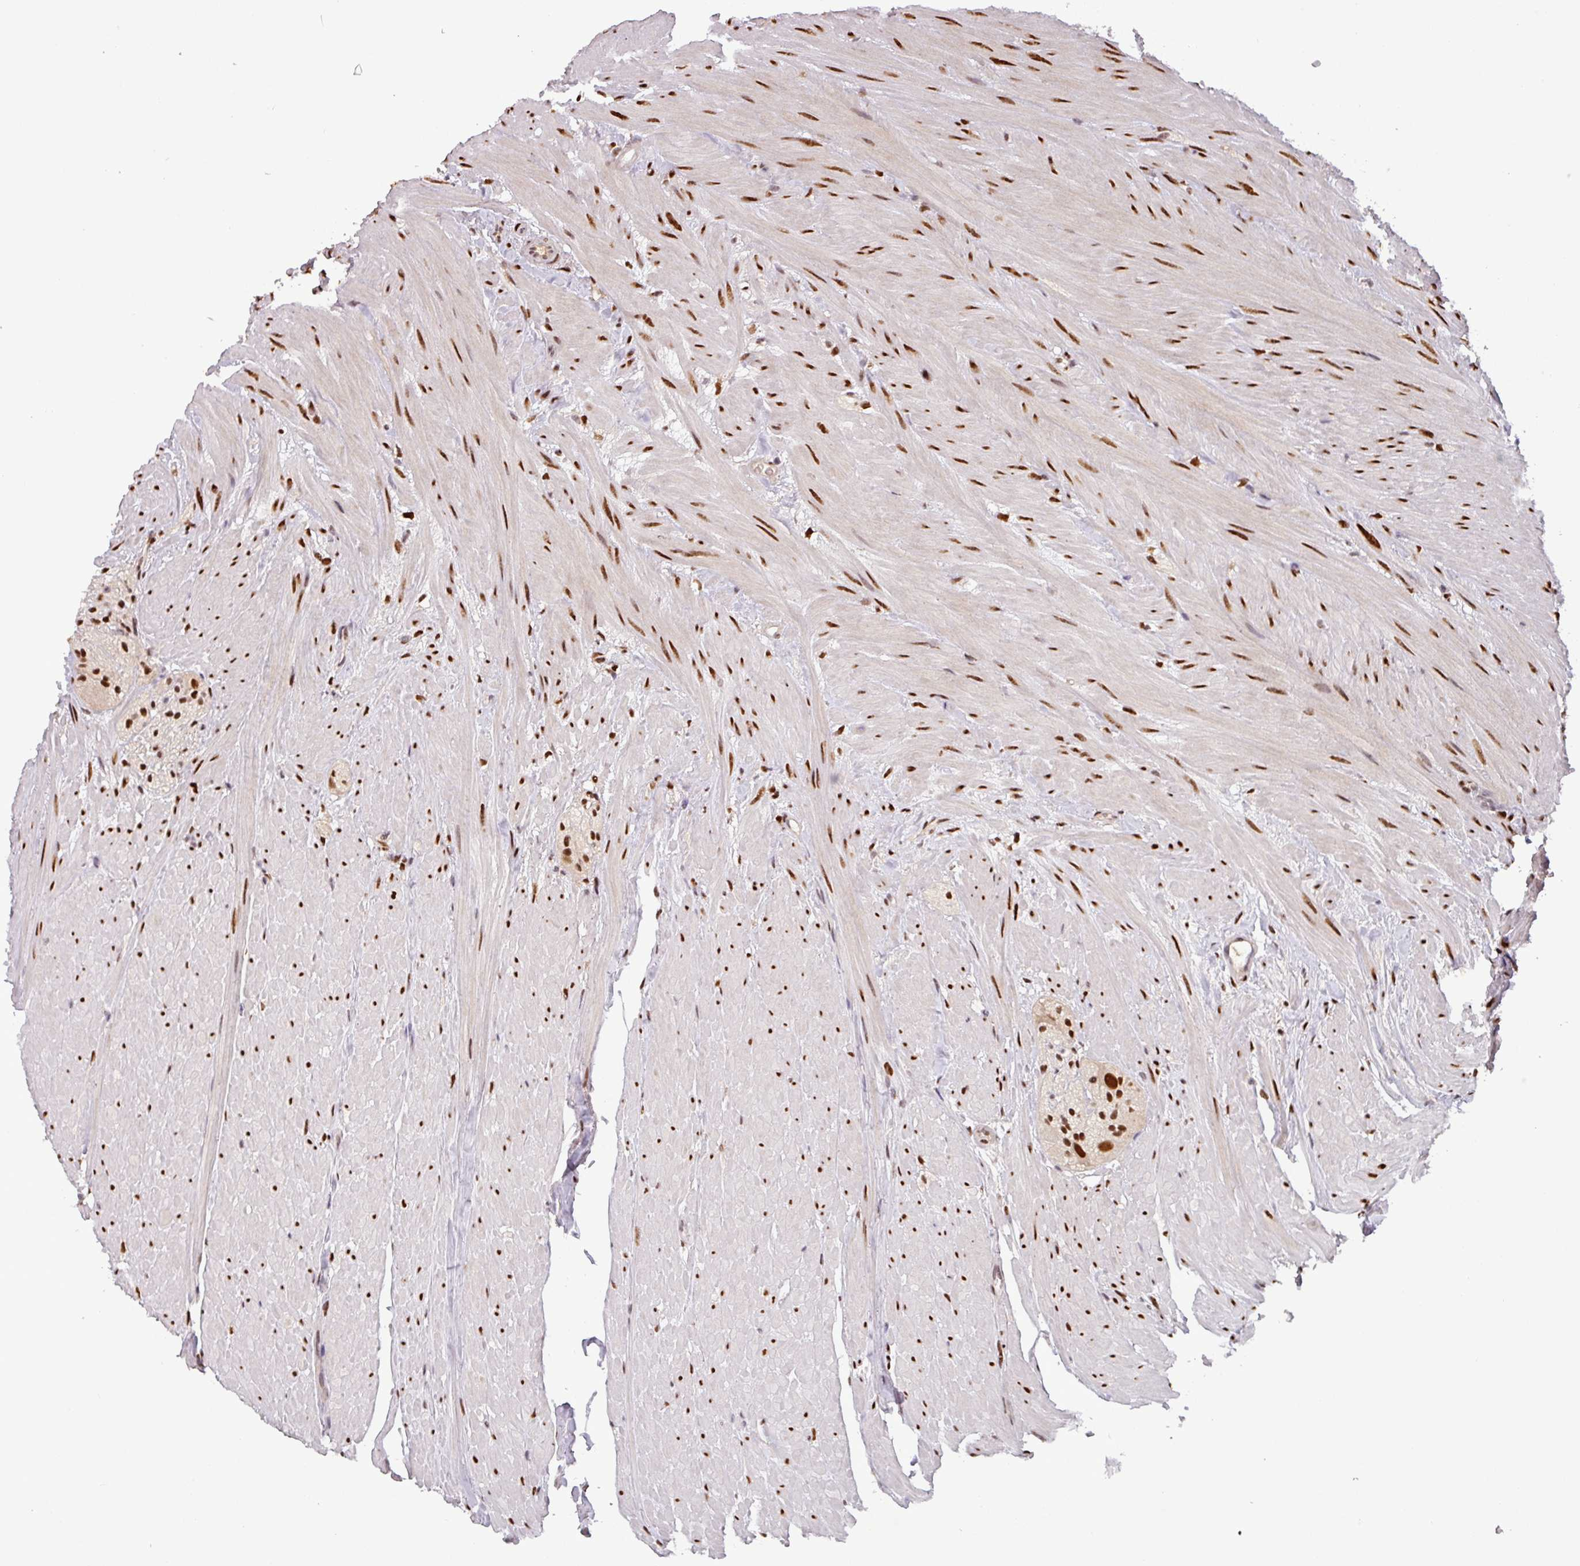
{"staining": {"intensity": "moderate", "quantity": ">75%", "location": "nuclear"}, "tissue": "colon", "cell_type": "Endothelial cells", "image_type": "normal", "snomed": [{"axis": "morphology", "description": "Normal tissue, NOS"}, {"axis": "topography", "description": "Colon"}], "caption": "Endothelial cells display moderate nuclear staining in approximately >75% of cells in unremarkable colon.", "gene": "IRF2BPL", "patient": {"sex": "female", "age": 82}}